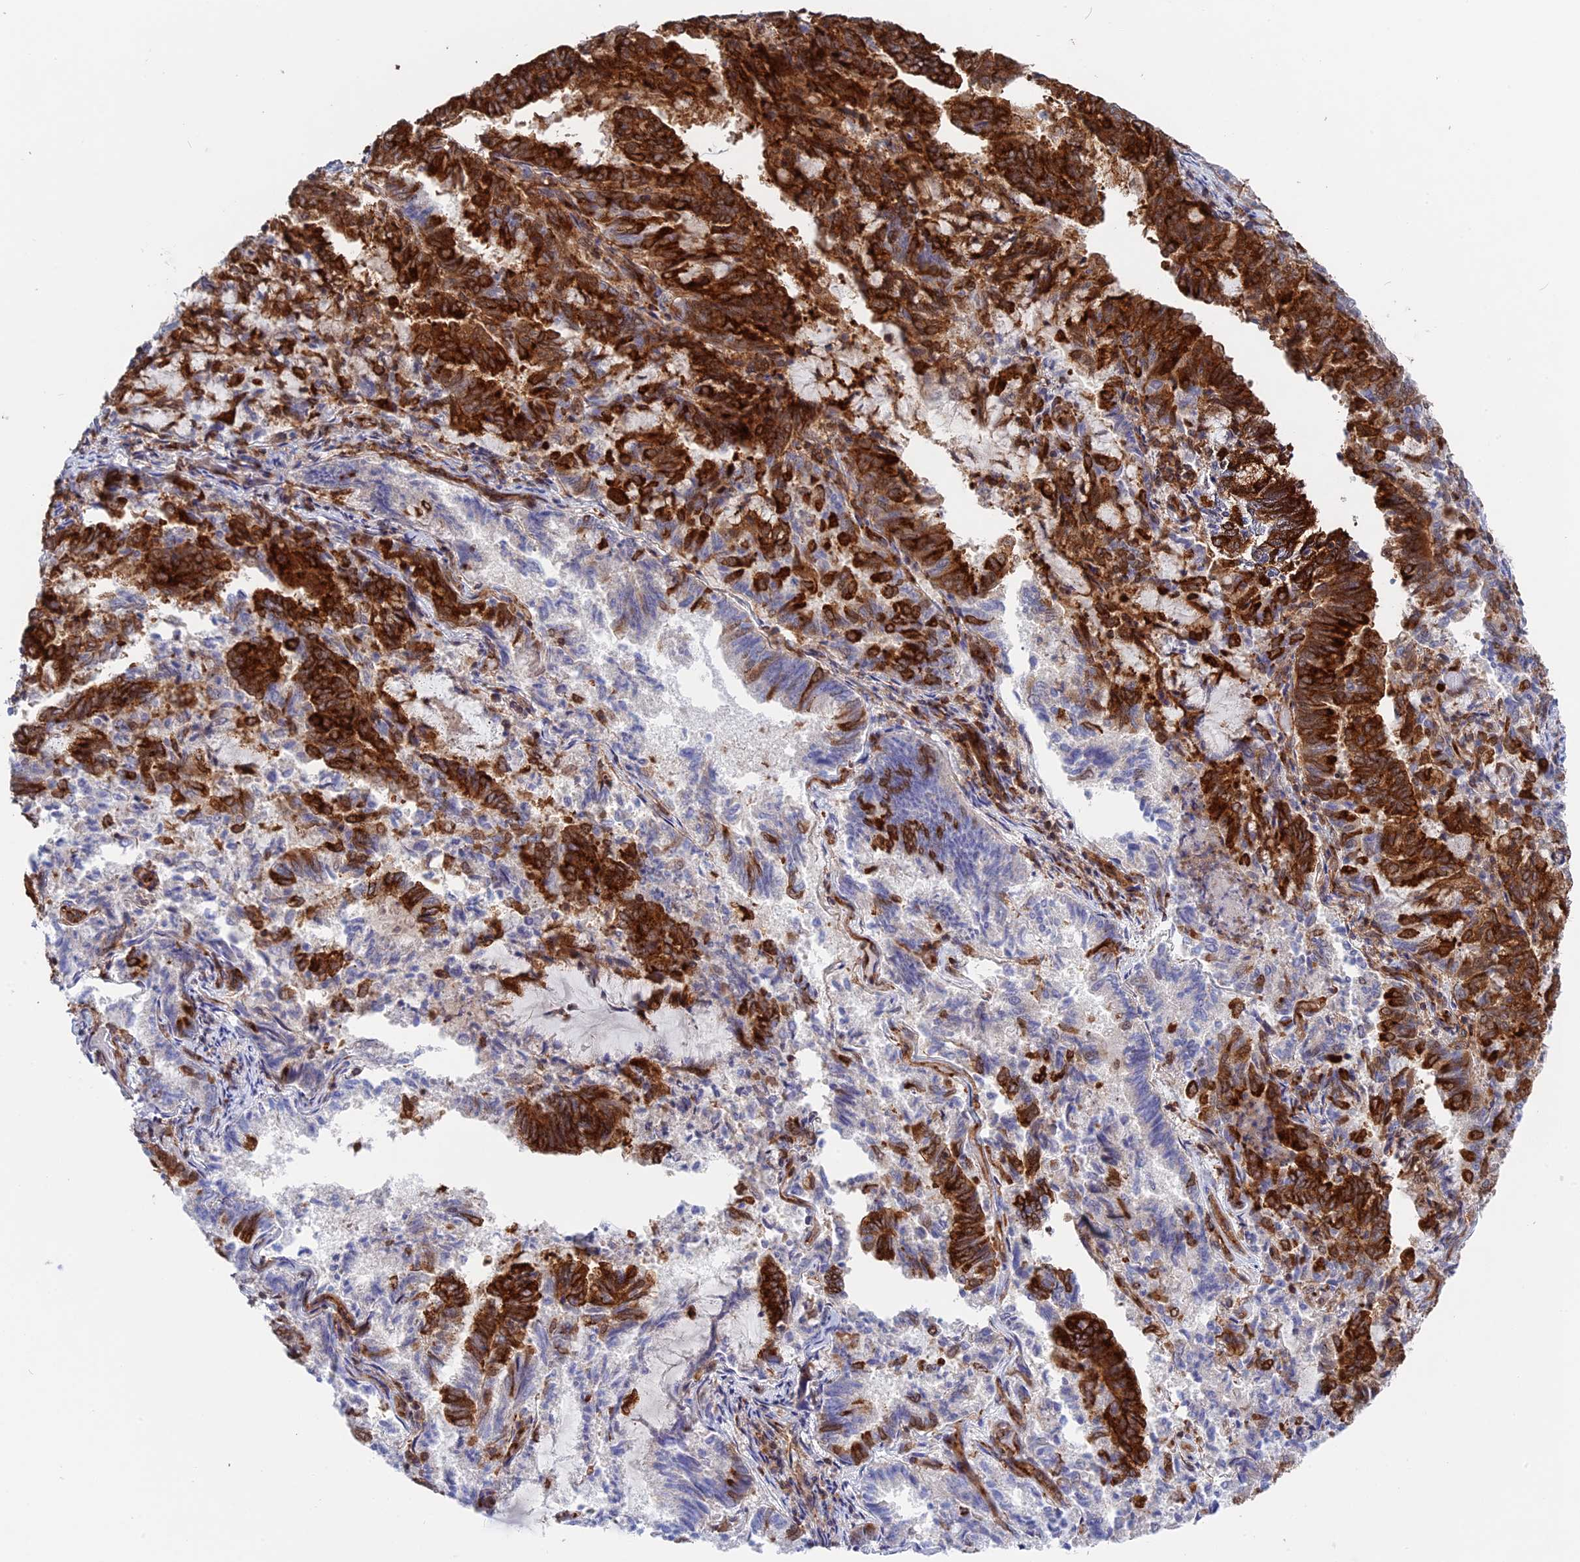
{"staining": {"intensity": "strong", "quantity": "25%-75%", "location": "cytoplasmic/membranous"}, "tissue": "endometrial cancer", "cell_type": "Tumor cells", "image_type": "cancer", "snomed": [{"axis": "morphology", "description": "Adenocarcinoma, NOS"}, {"axis": "topography", "description": "Endometrium"}], "caption": "A brown stain labels strong cytoplasmic/membranous expression of a protein in human adenocarcinoma (endometrial) tumor cells. The staining is performed using DAB (3,3'-diaminobenzidine) brown chromogen to label protein expression. The nuclei are counter-stained blue using hematoxylin.", "gene": "CLINT1", "patient": {"sex": "female", "age": 80}}